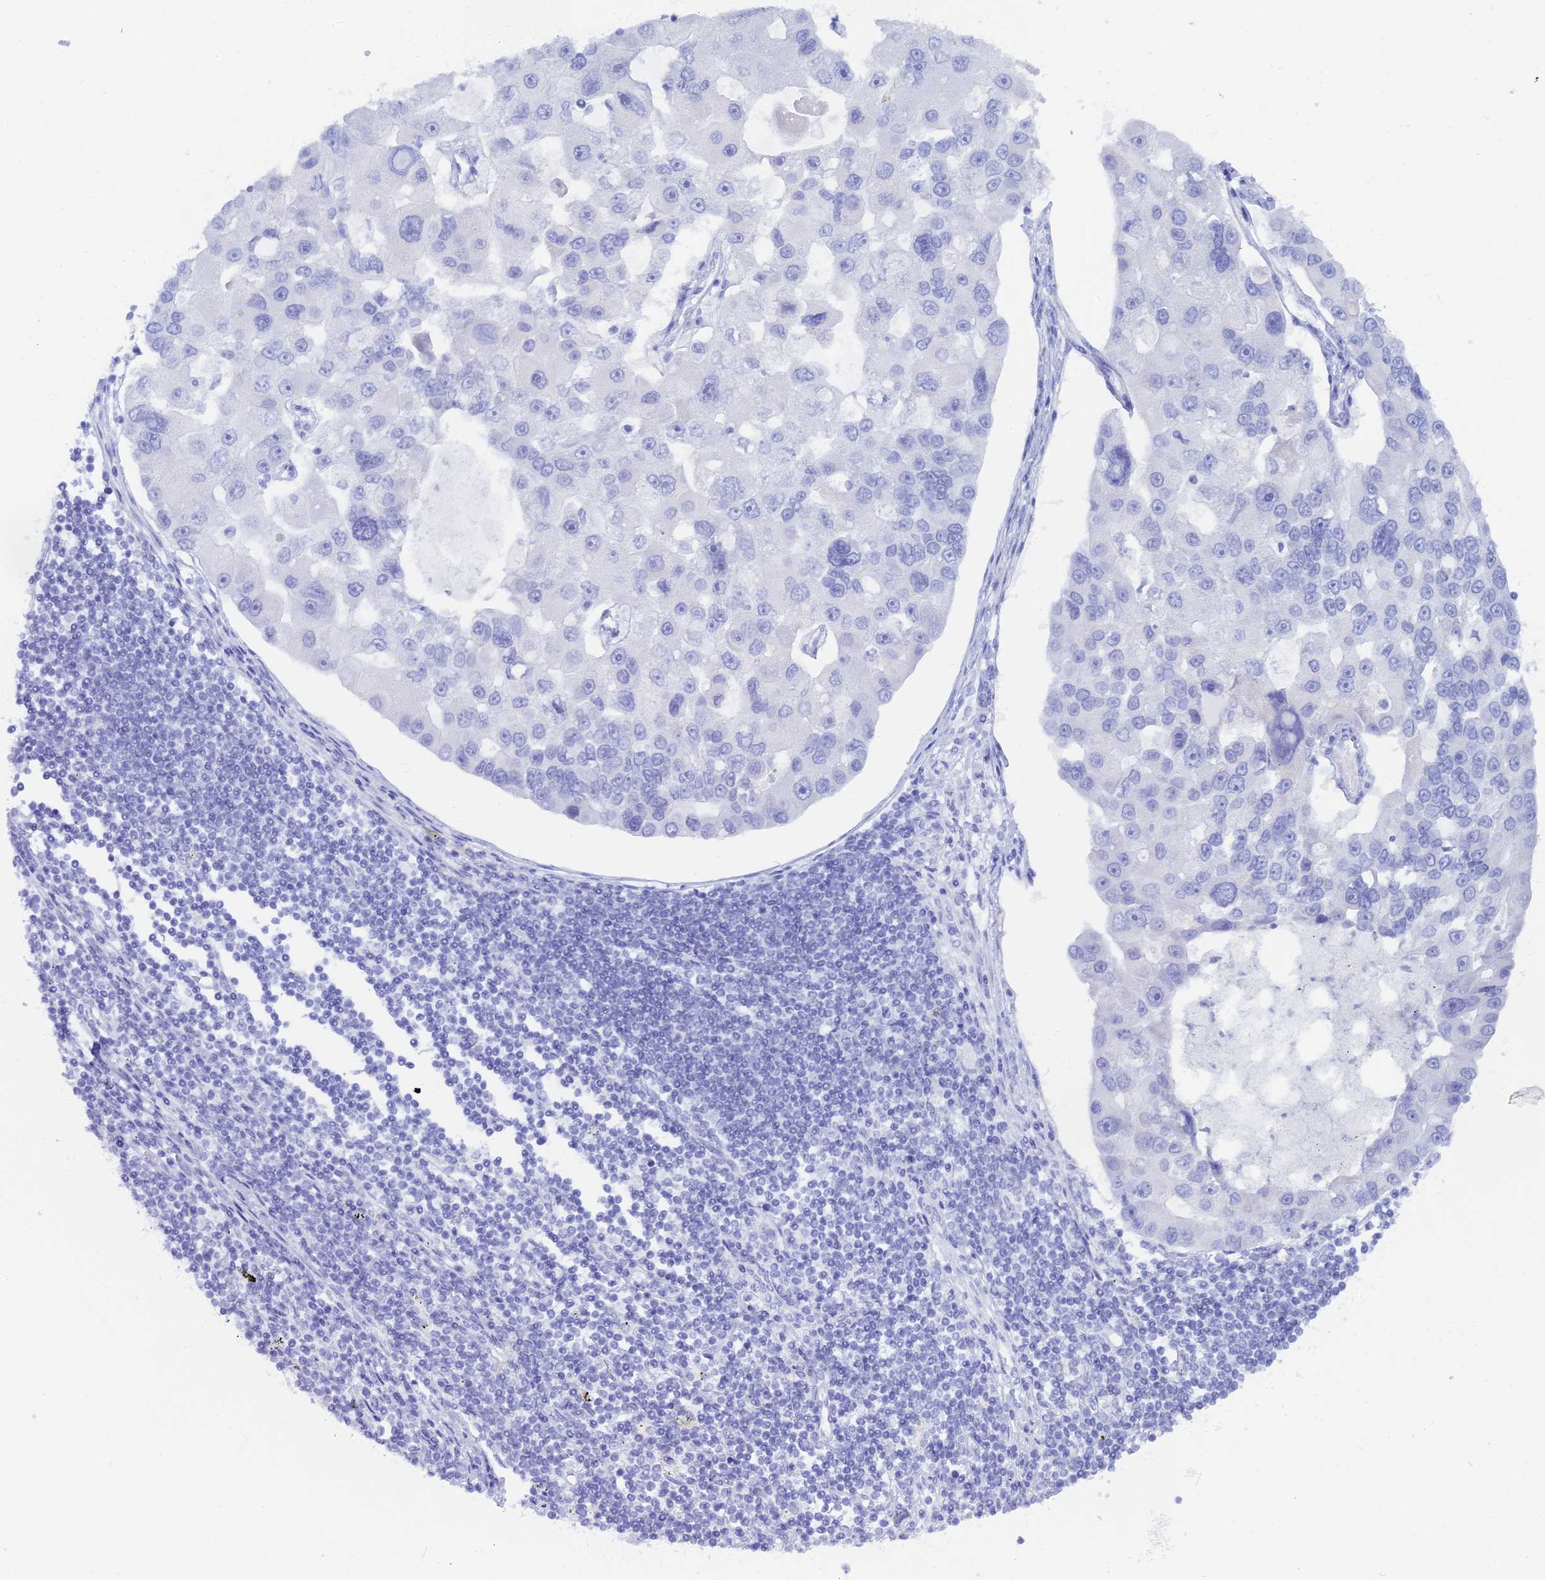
{"staining": {"intensity": "negative", "quantity": "none", "location": "none"}, "tissue": "lung cancer", "cell_type": "Tumor cells", "image_type": "cancer", "snomed": [{"axis": "morphology", "description": "Adenocarcinoma, NOS"}, {"axis": "topography", "description": "Lung"}], "caption": "IHC micrograph of neoplastic tissue: human lung cancer stained with DAB displays no significant protein positivity in tumor cells.", "gene": "CGB2", "patient": {"sex": "female", "age": 54}}